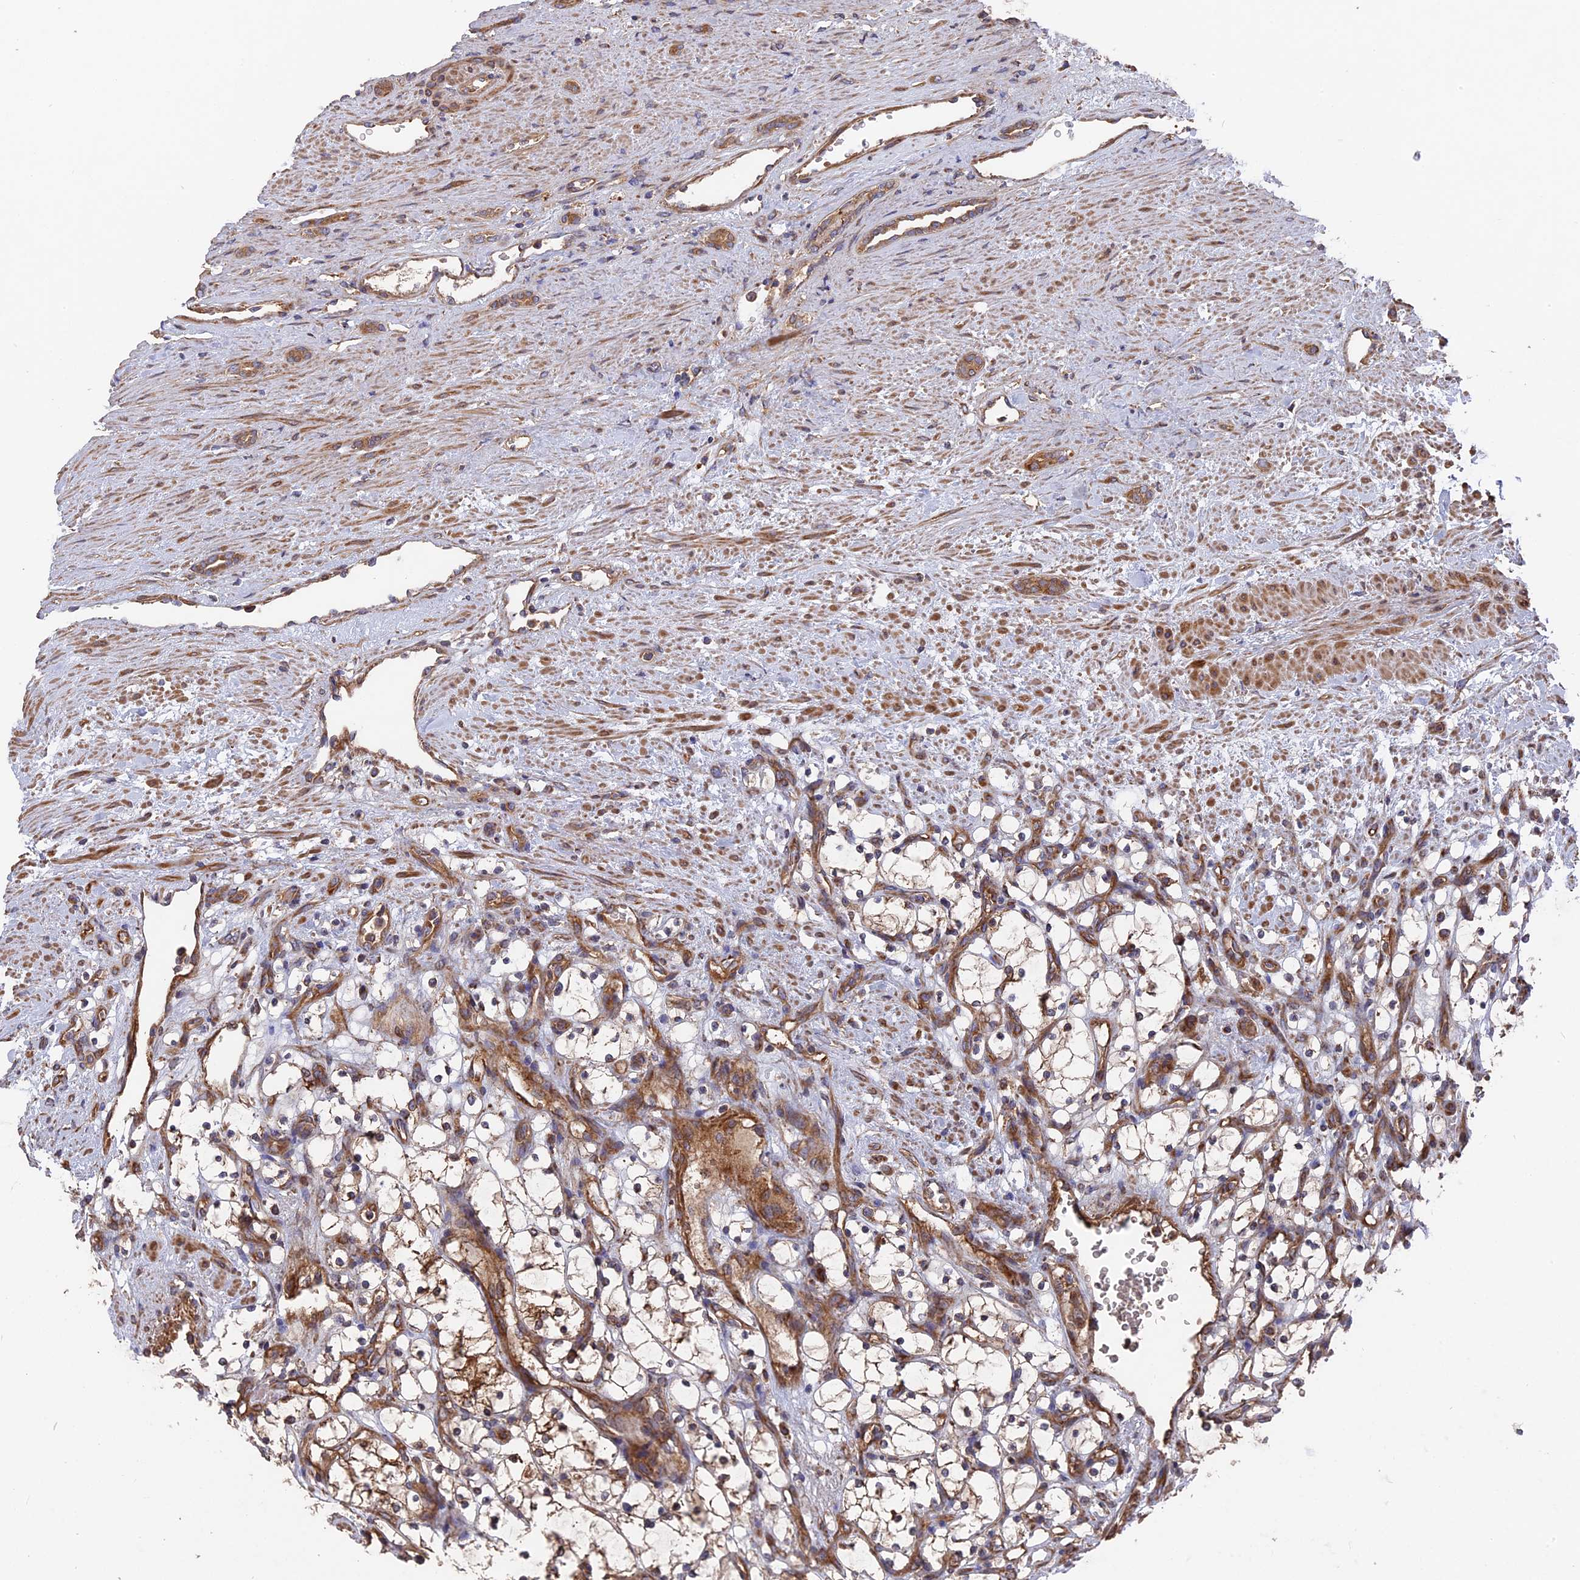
{"staining": {"intensity": "moderate", "quantity": ">75%", "location": "cytoplasmic/membranous"}, "tissue": "renal cancer", "cell_type": "Tumor cells", "image_type": "cancer", "snomed": [{"axis": "morphology", "description": "Adenocarcinoma, NOS"}, {"axis": "topography", "description": "Kidney"}], "caption": "Protein positivity by IHC demonstrates moderate cytoplasmic/membranous staining in approximately >75% of tumor cells in renal cancer (adenocarcinoma).", "gene": "TELO2", "patient": {"sex": "female", "age": 69}}